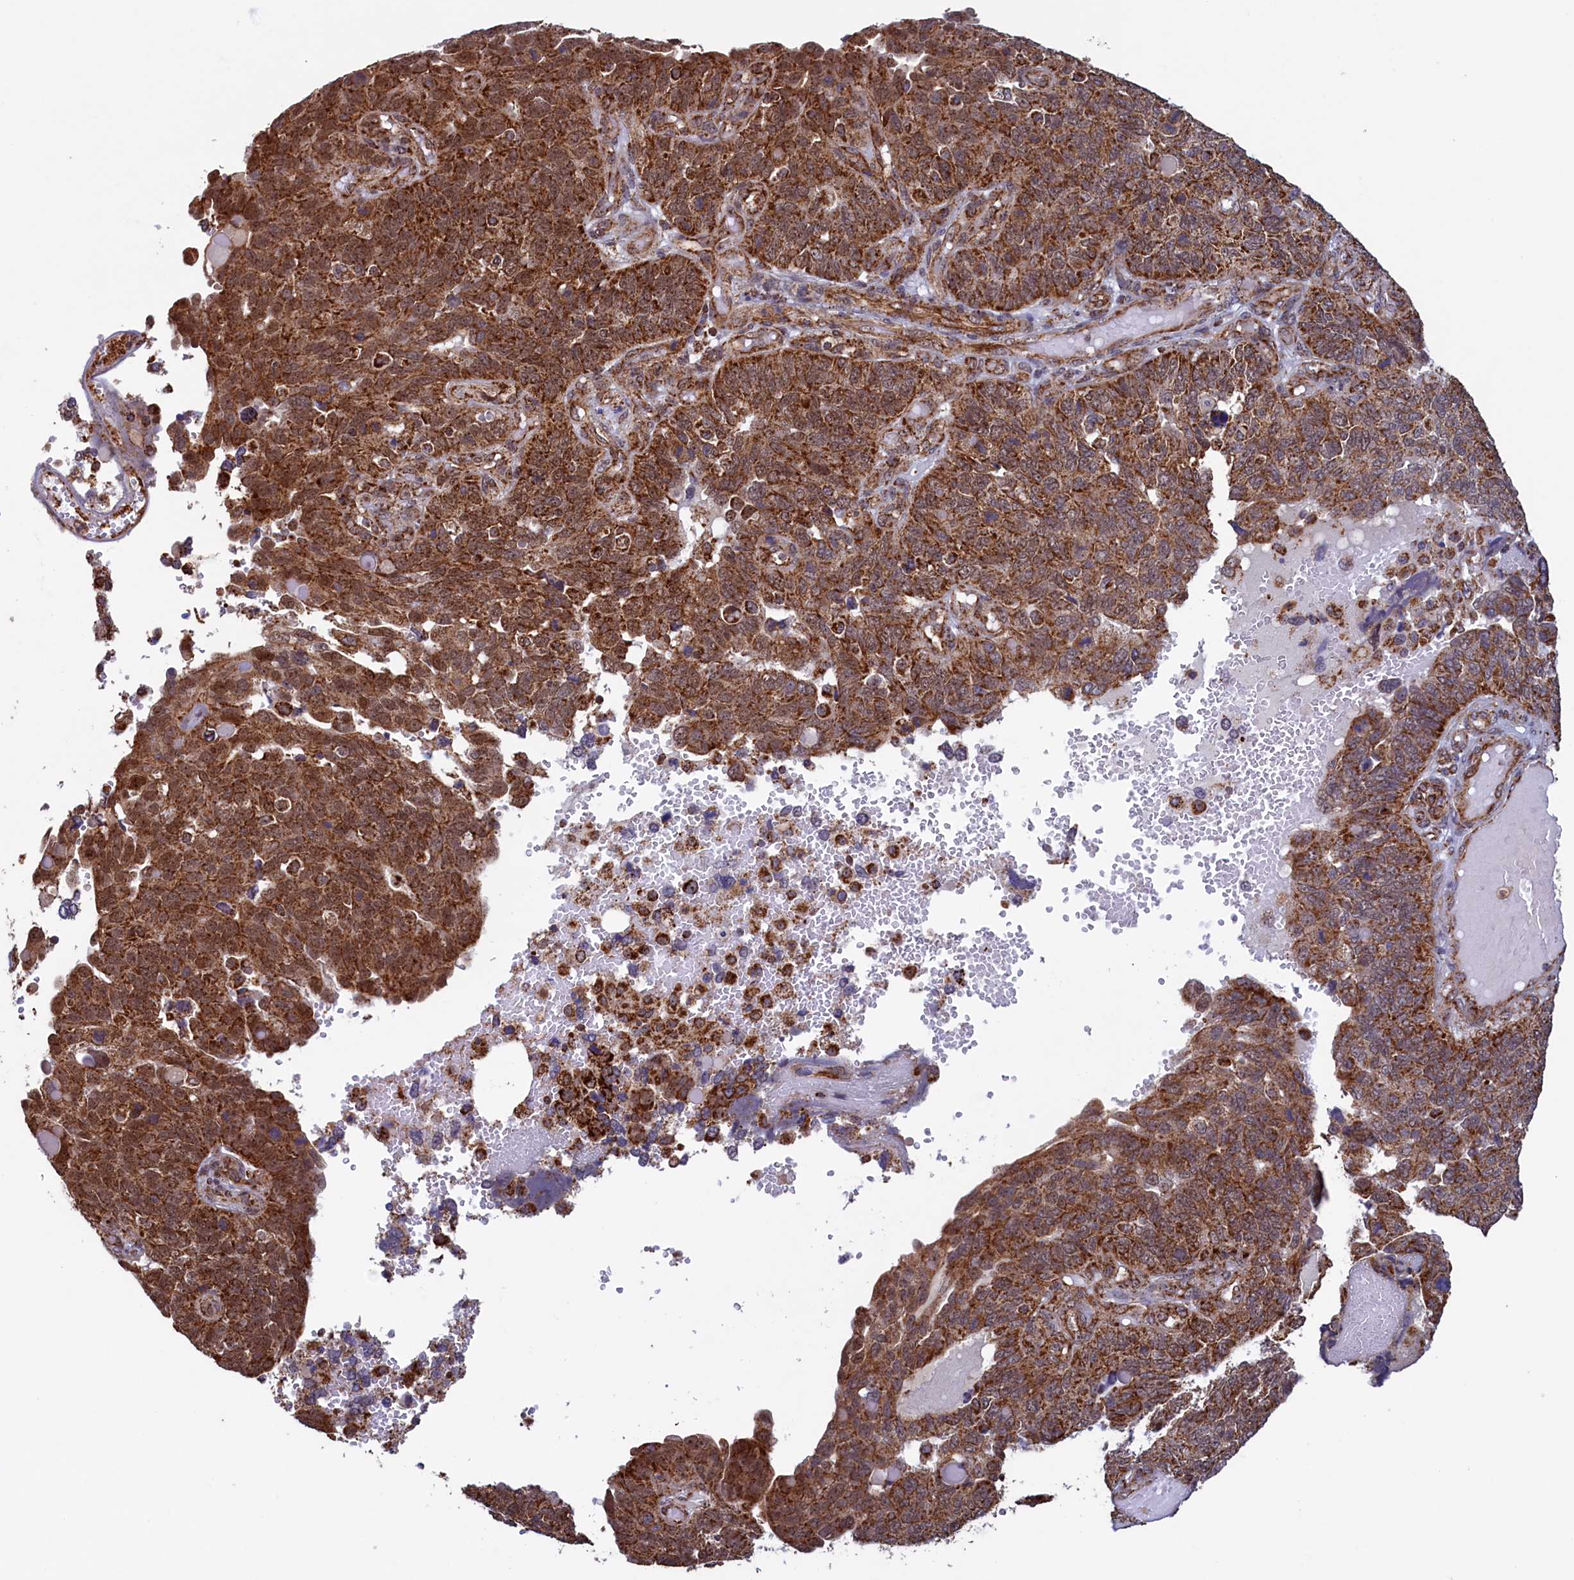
{"staining": {"intensity": "strong", "quantity": ">75%", "location": "cytoplasmic/membranous"}, "tissue": "endometrial cancer", "cell_type": "Tumor cells", "image_type": "cancer", "snomed": [{"axis": "morphology", "description": "Adenocarcinoma, NOS"}, {"axis": "topography", "description": "Endometrium"}], "caption": "Strong cytoplasmic/membranous expression for a protein is seen in approximately >75% of tumor cells of endometrial adenocarcinoma using IHC.", "gene": "UBE3B", "patient": {"sex": "female", "age": 66}}